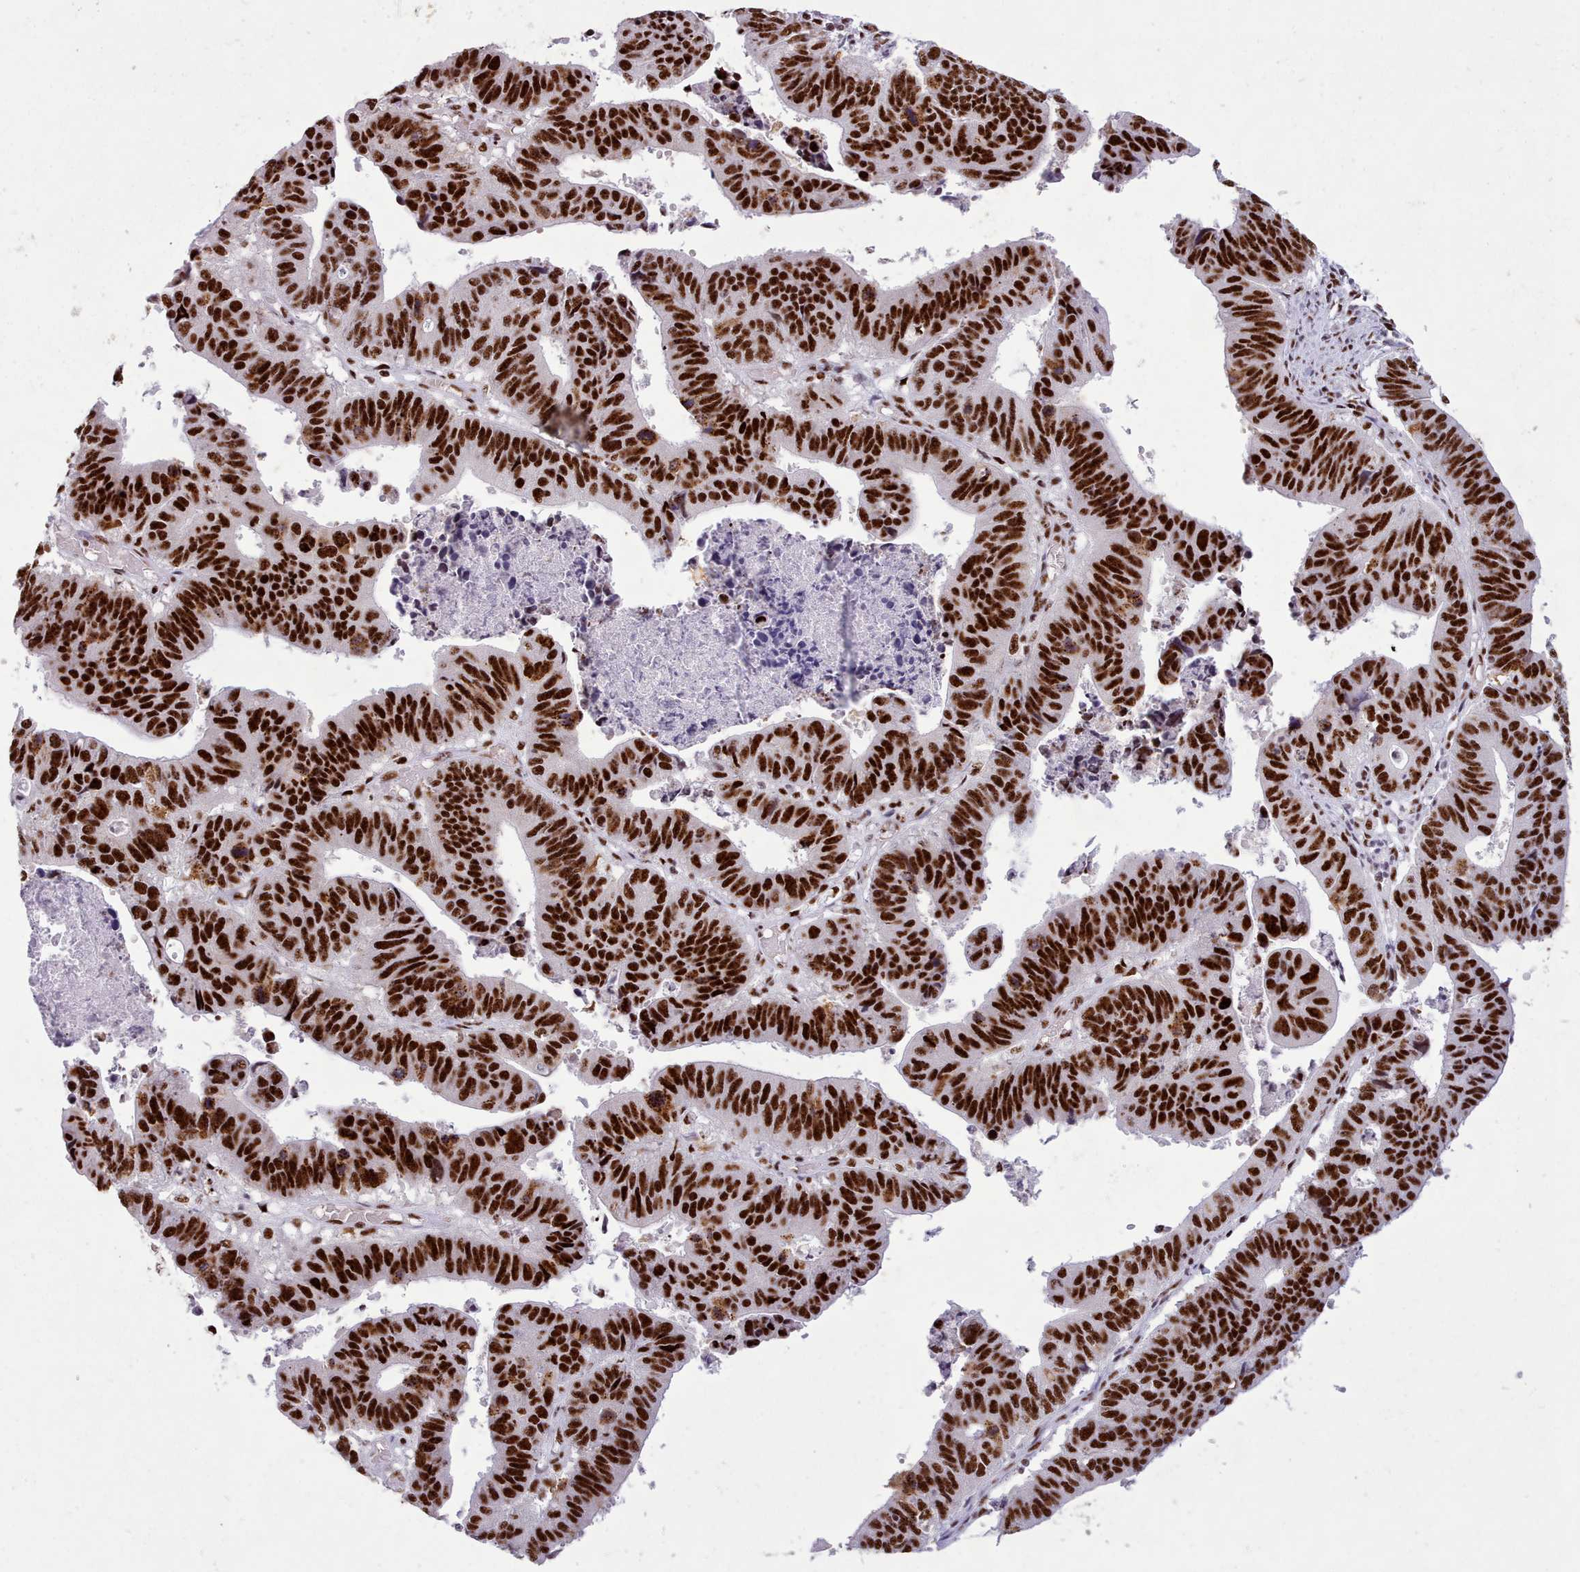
{"staining": {"intensity": "strong", "quantity": ">75%", "location": "nuclear"}, "tissue": "stomach cancer", "cell_type": "Tumor cells", "image_type": "cancer", "snomed": [{"axis": "morphology", "description": "Adenocarcinoma, NOS"}, {"axis": "topography", "description": "Stomach"}], "caption": "A brown stain labels strong nuclear expression of a protein in stomach cancer (adenocarcinoma) tumor cells.", "gene": "TMEM35B", "patient": {"sex": "male", "age": 59}}